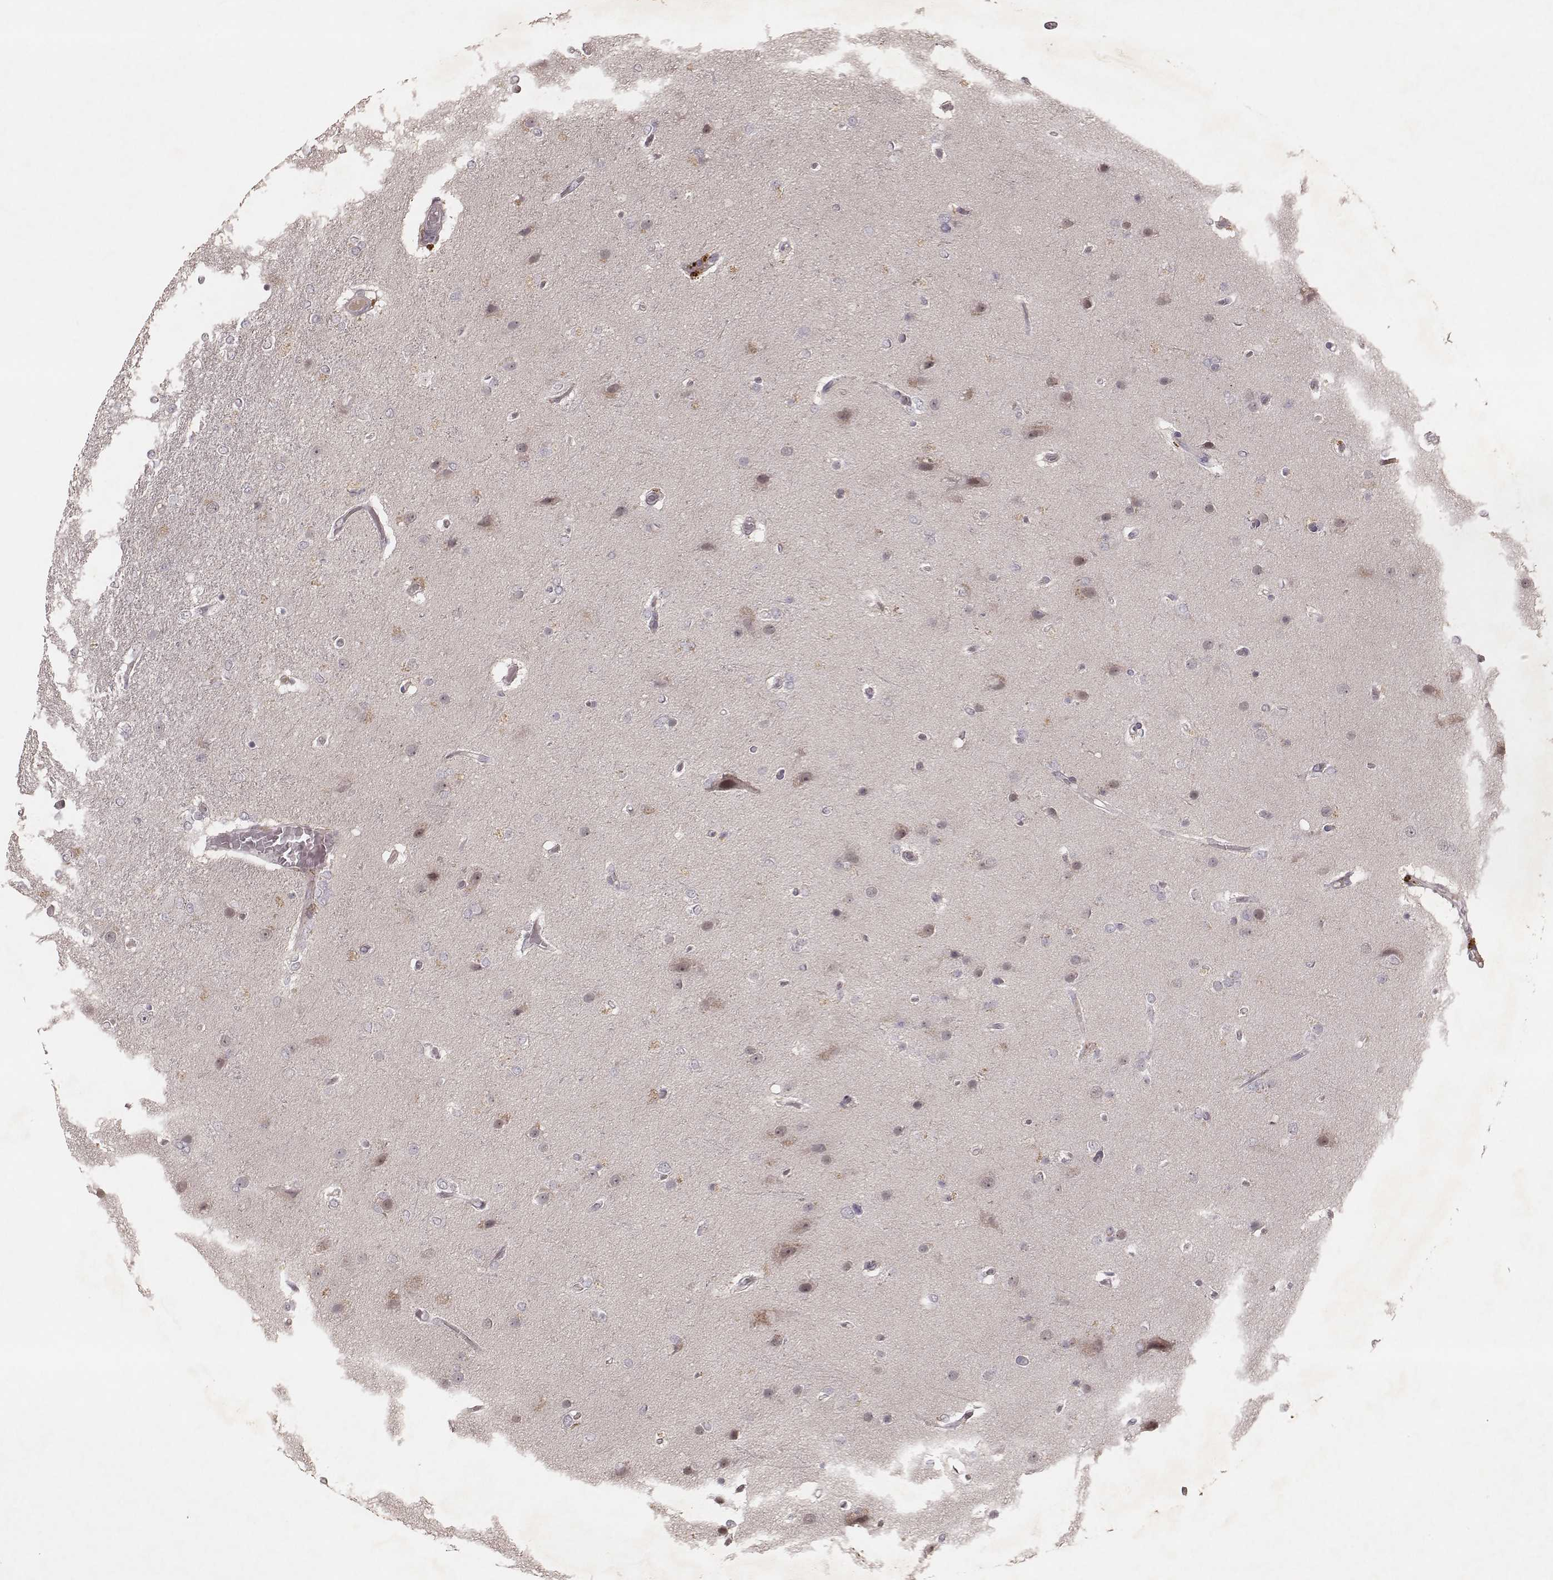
{"staining": {"intensity": "negative", "quantity": "none", "location": "none"}, "tissue": "glioma", "cell_type": "Tumor cells", "image_type": "cancer", "snomed": [{"axis": "morphology", "description": "Glioma, malignant, High grade"}, {"axis": "topography", "description": "Brain"}], "caption": "Photomicrograph shows no significant protein staining in tumor cells of glioma. The staining is performed using DAB brown chromogen with nuclei counter-stained in using hematoxylin.", "gene": "FAM13B", "patient": {"sex": "female", "age": 61}}